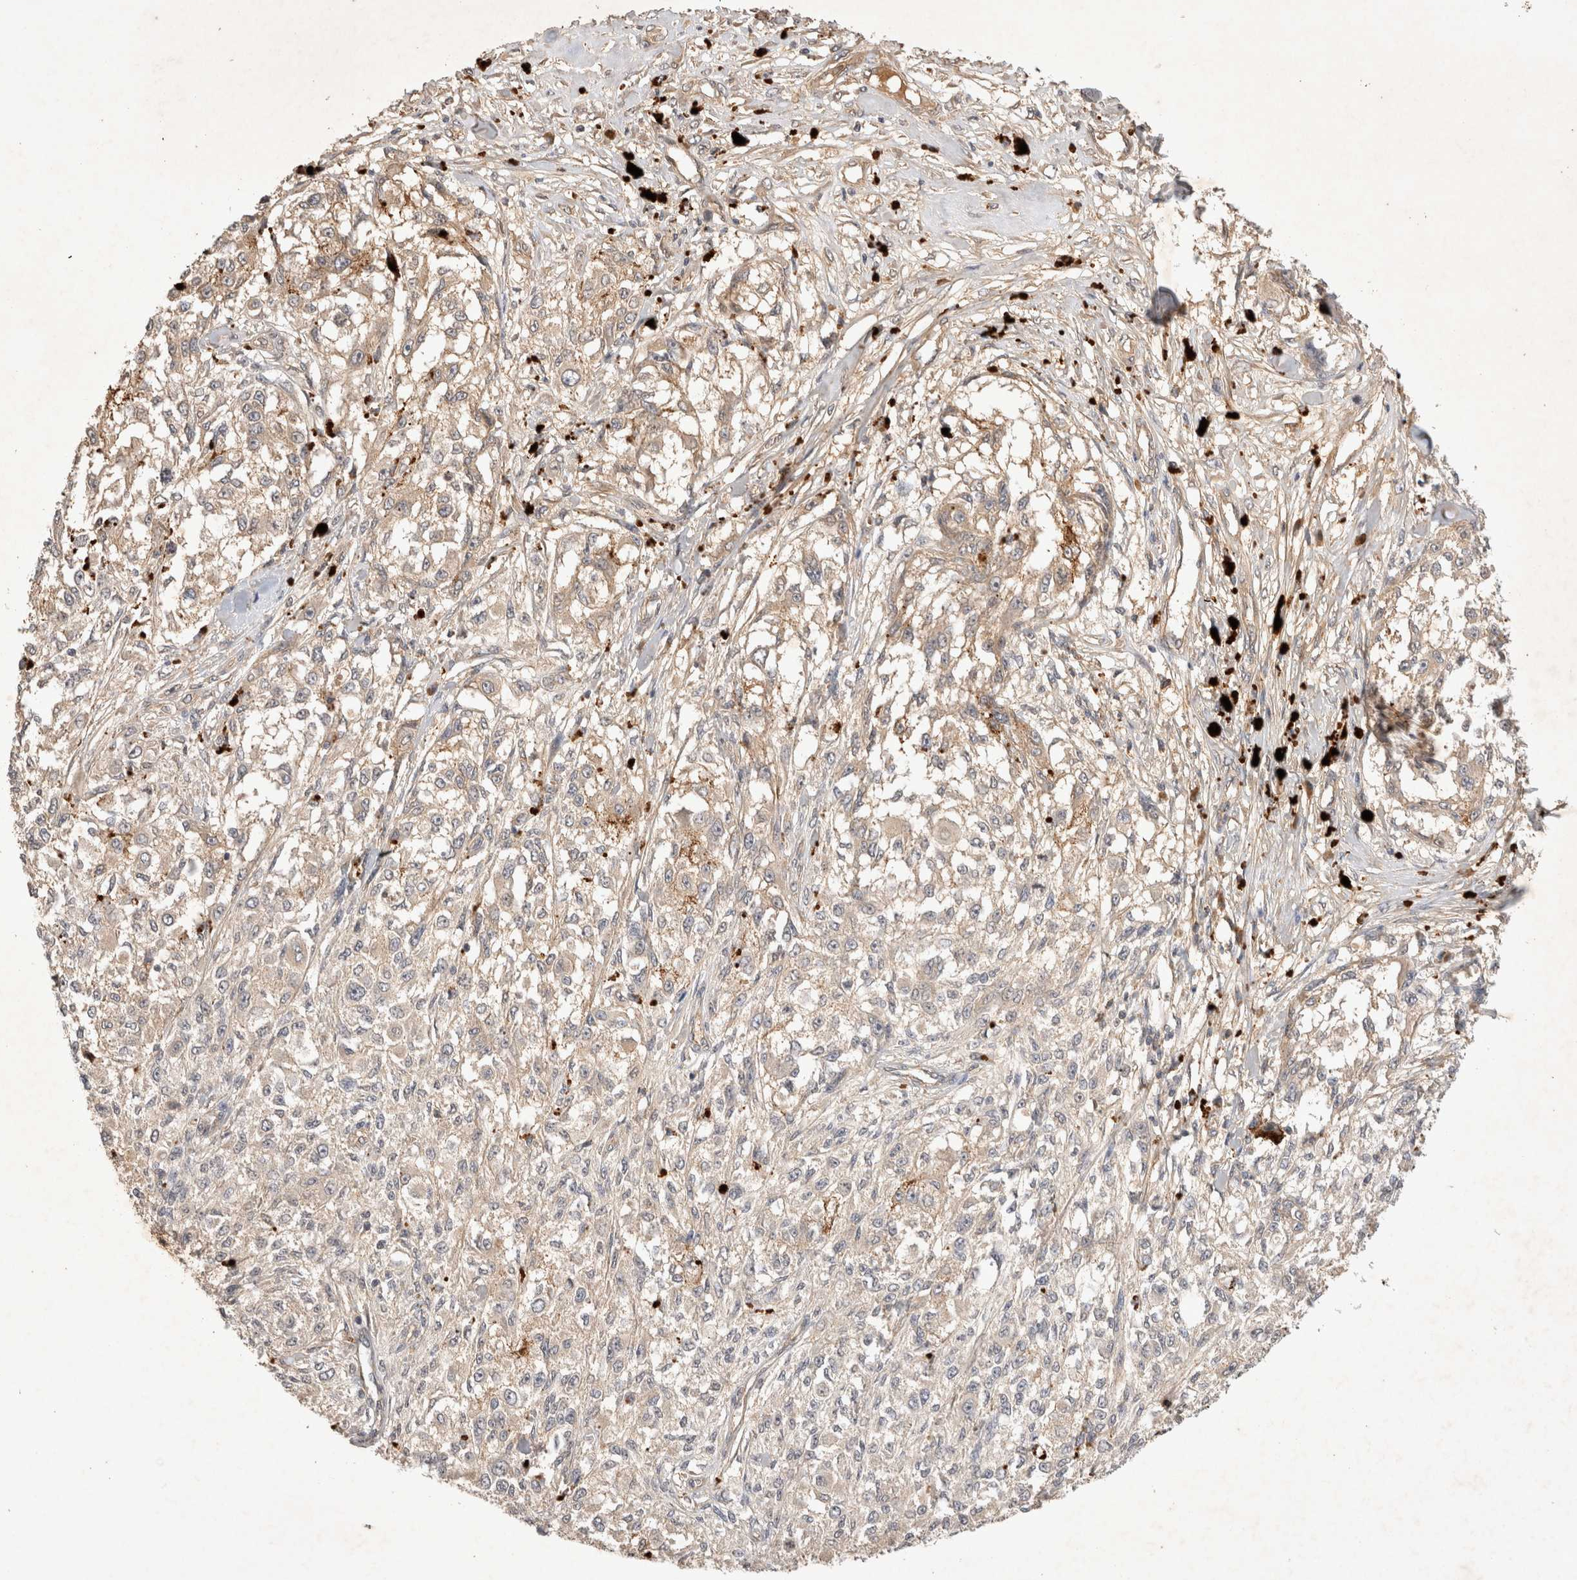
{"staining": {"intensity": "negative", "quantity": "none", "location": "none"}, "tissue": "melanoma", "cell_type": "Tumor cells", "image_type": "cancer", "snomed": [{"axis": "morphology", "description": "Necrosis, NOS"}, {"axis": "morphology", "description": "Malignant melanoma, NOS"}, {"axis": "topography", "description": "Skin"}], "caption": "An immunohistochemistry histopathology image of malignant melanoma is shown. There is no staining in tumor cells of malignant melanoma.", "gene": "YES1", "patient": {"sex": "female", "age": 87}}